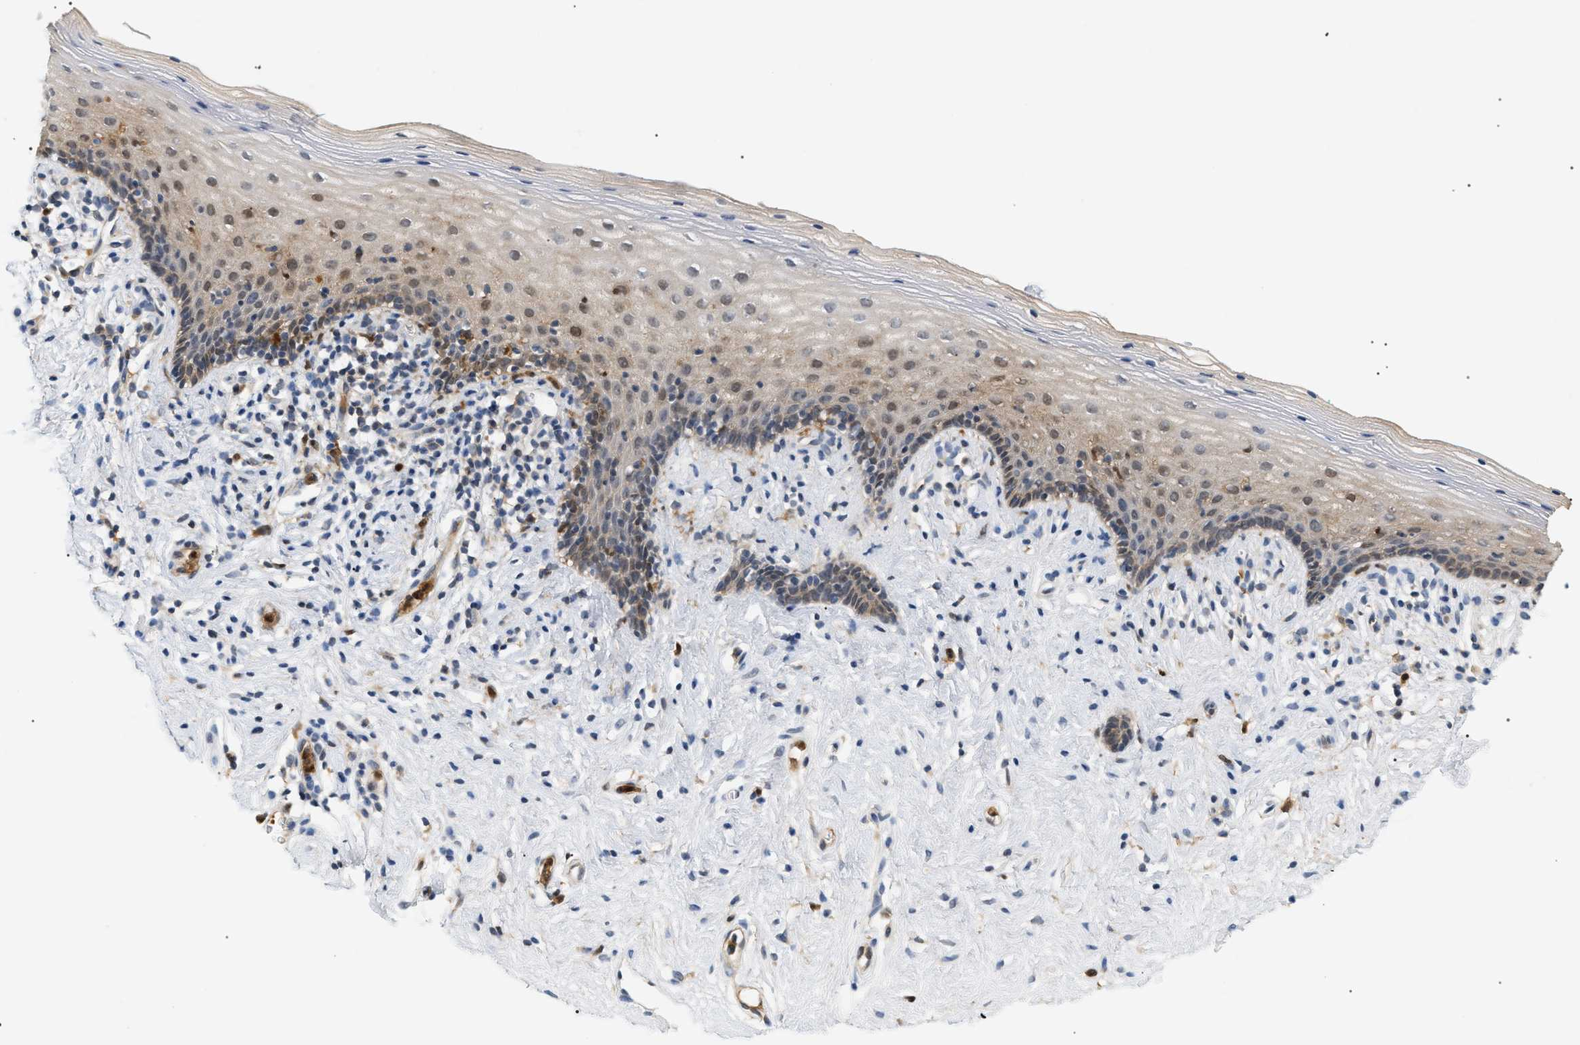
{"staining": {"intensity": "moderate", "quantity": ">75%", "location": "cytoplasmic/membranous,nuclear"}, "tissue": "vagina", "cell_type": "Squamous epithelial cells", "image_type": "normal", "snomed": [{"axis": "morphology", "description": "Normal tissue, NOS"}, {"axis": "topography", "description": "Vagina"}], "caption": "Vagina stained for a protein (brown) demonstrates moderate cytoplasmic/membranous,nuclear positive staining in about >75% of squamous epithelial cells.", "gene": "PYCARD", "patient": {"sex": "female", "age": 44}}